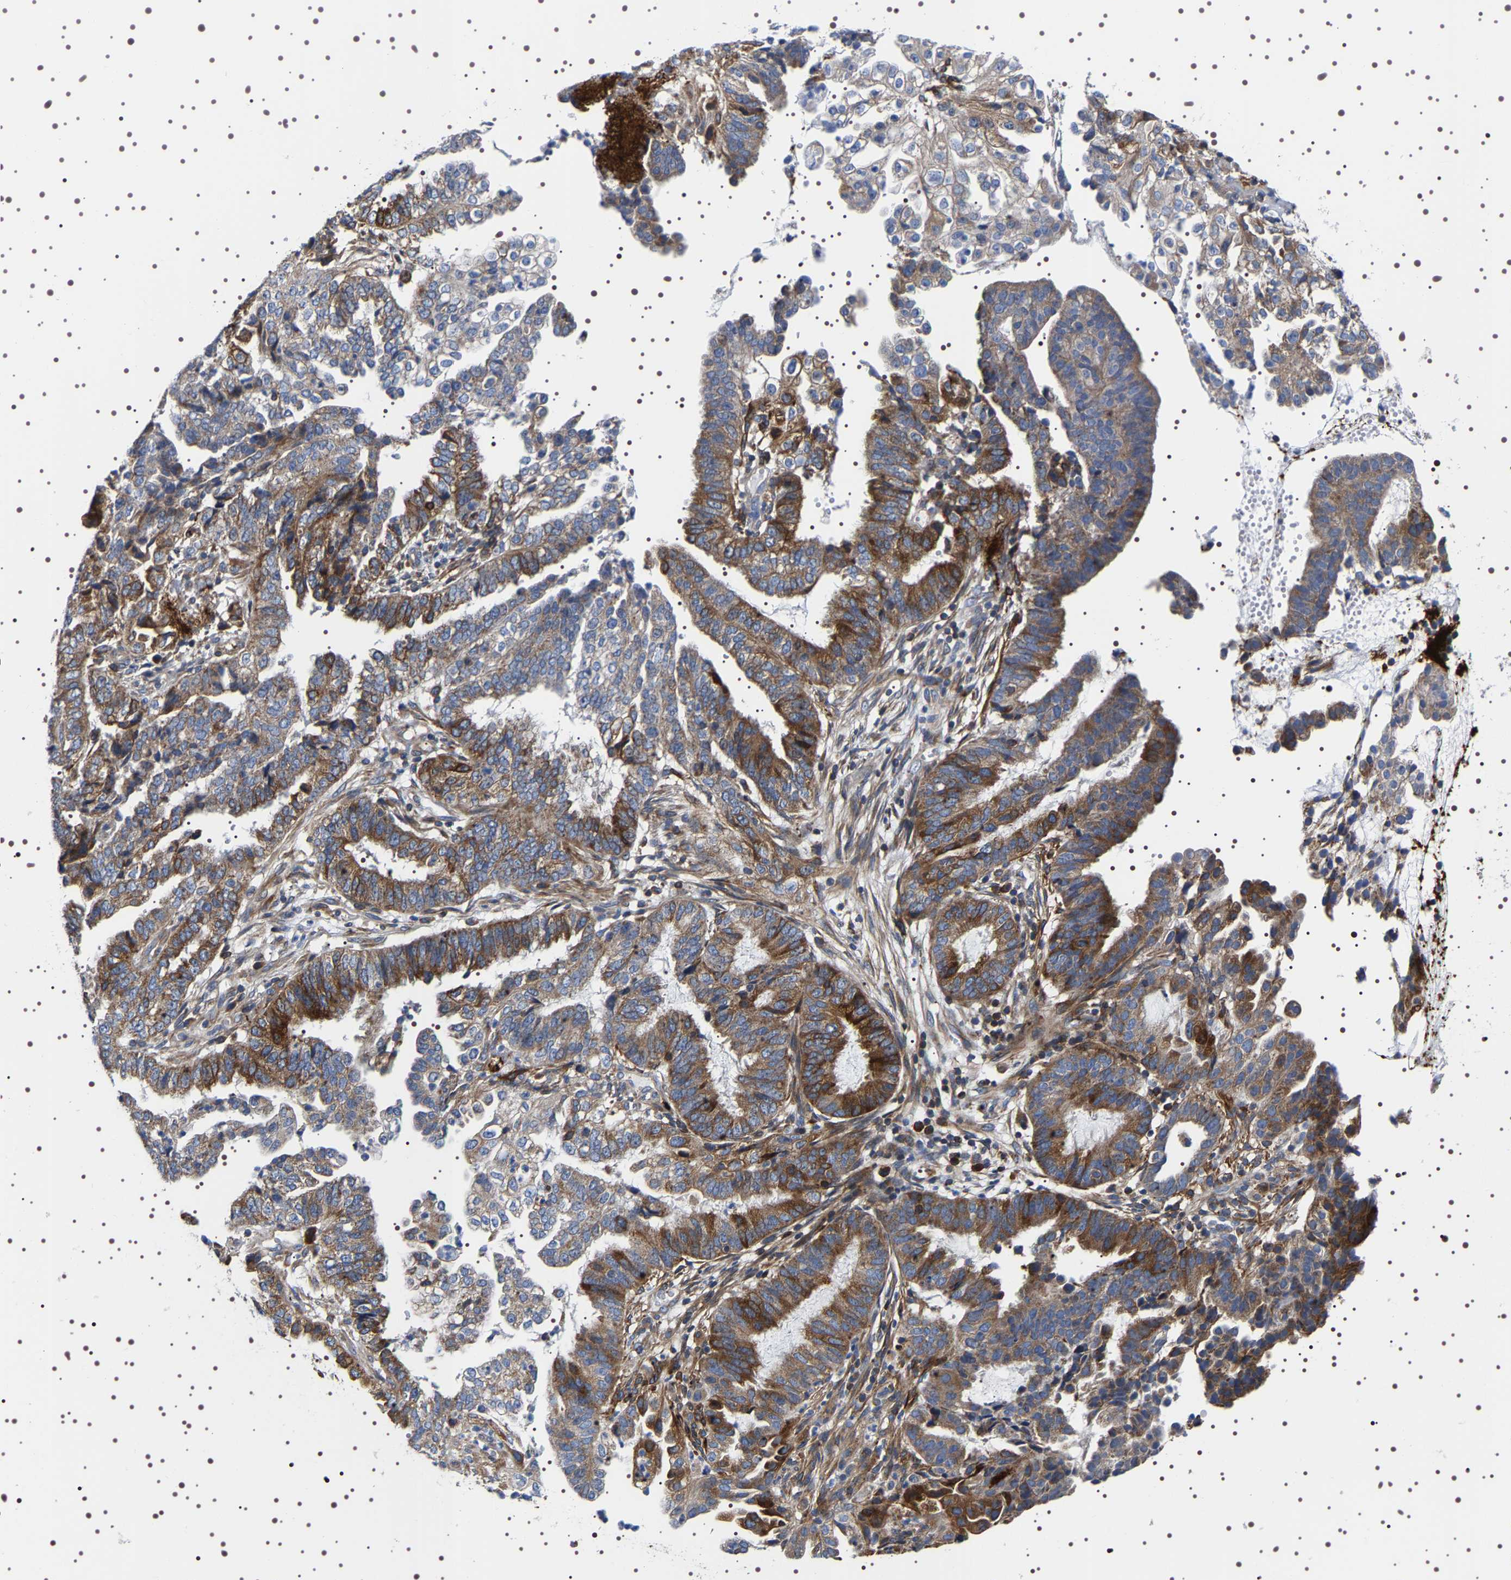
{"staining": {"intensity": "moderate", "quantity": ">75%", "location": "cytoplasmic/membranous"}, "tissue": "endometrial cancer", "cell_type": "Tumor cells", "image_type": "cancer", "snomed": [{"axis": "morphology", "description": "Adenocarcinoma, NOS"}, {"axis": "topography", "description": "Endometrium"}], "caption": "Endometrial cancer stained with DAB (3,3'-diaminobenzidine) IHC displays medium levels of moderate cytoplasmic/membranous staining in about >75% of tumor cells.", "gene": "SQLE", "patient": {"sex": "female", "age": 51}}